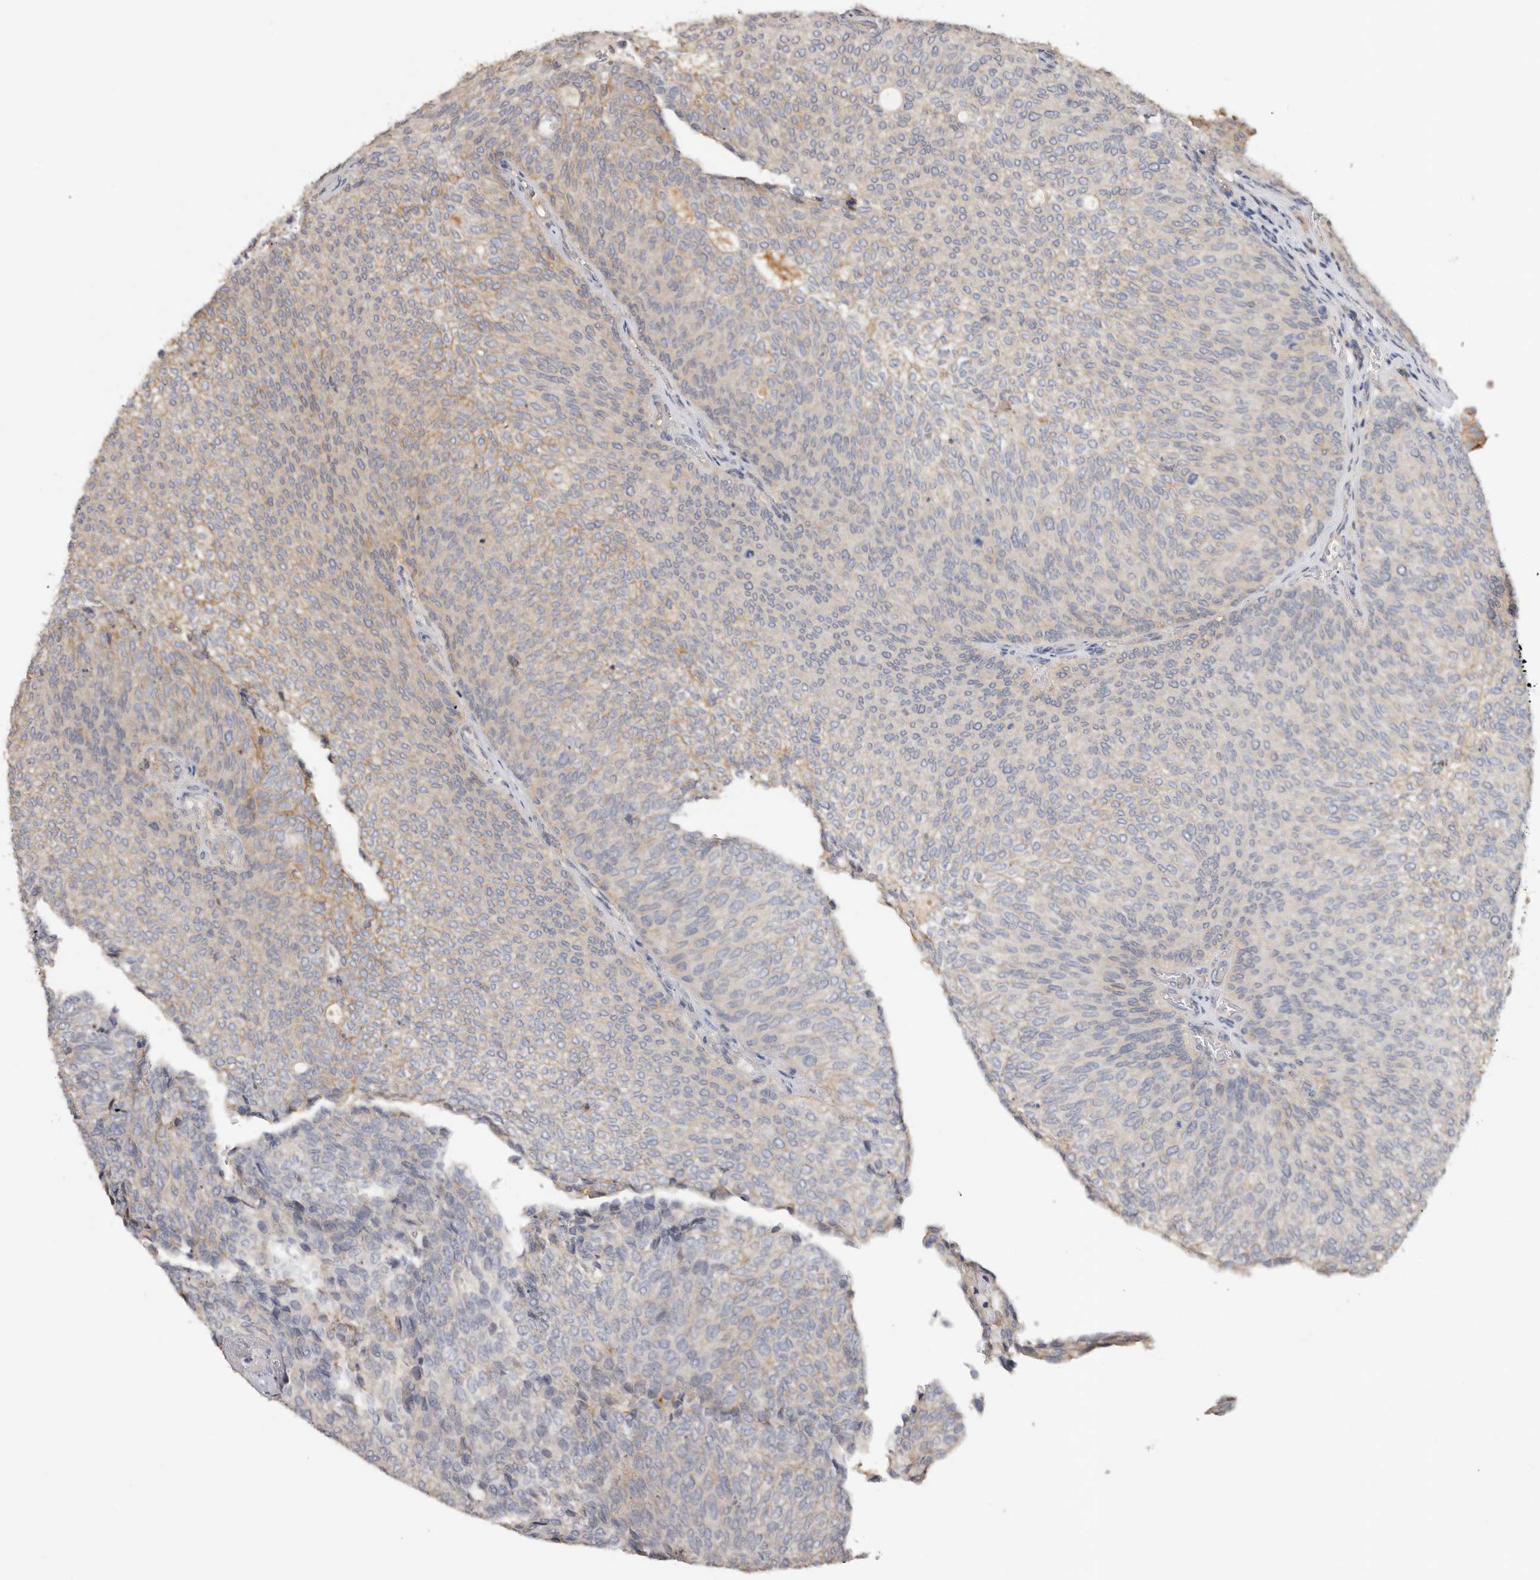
{"staining": {"intensity": "weak", "quantity": "25%-75%", "location": "cytoplasmic/membranous"}, "tissue": "urothelial cancer", "cell_type": "Tumor cells", "image_type": "cancer", "snomed": [{"axis": "morphology", "description": "Urothelial carcinoma, Low grade"}, {"axis": "topography", "description": "Urinary bladder"}], "caption": "A histopathology image of urothelial cancer stained for a protein demonstrates weak cytoplasmic/membranous brown staining in tumor cells.", "gene": "WDTC1", "patient": {"sex": "female", "age": 79}}